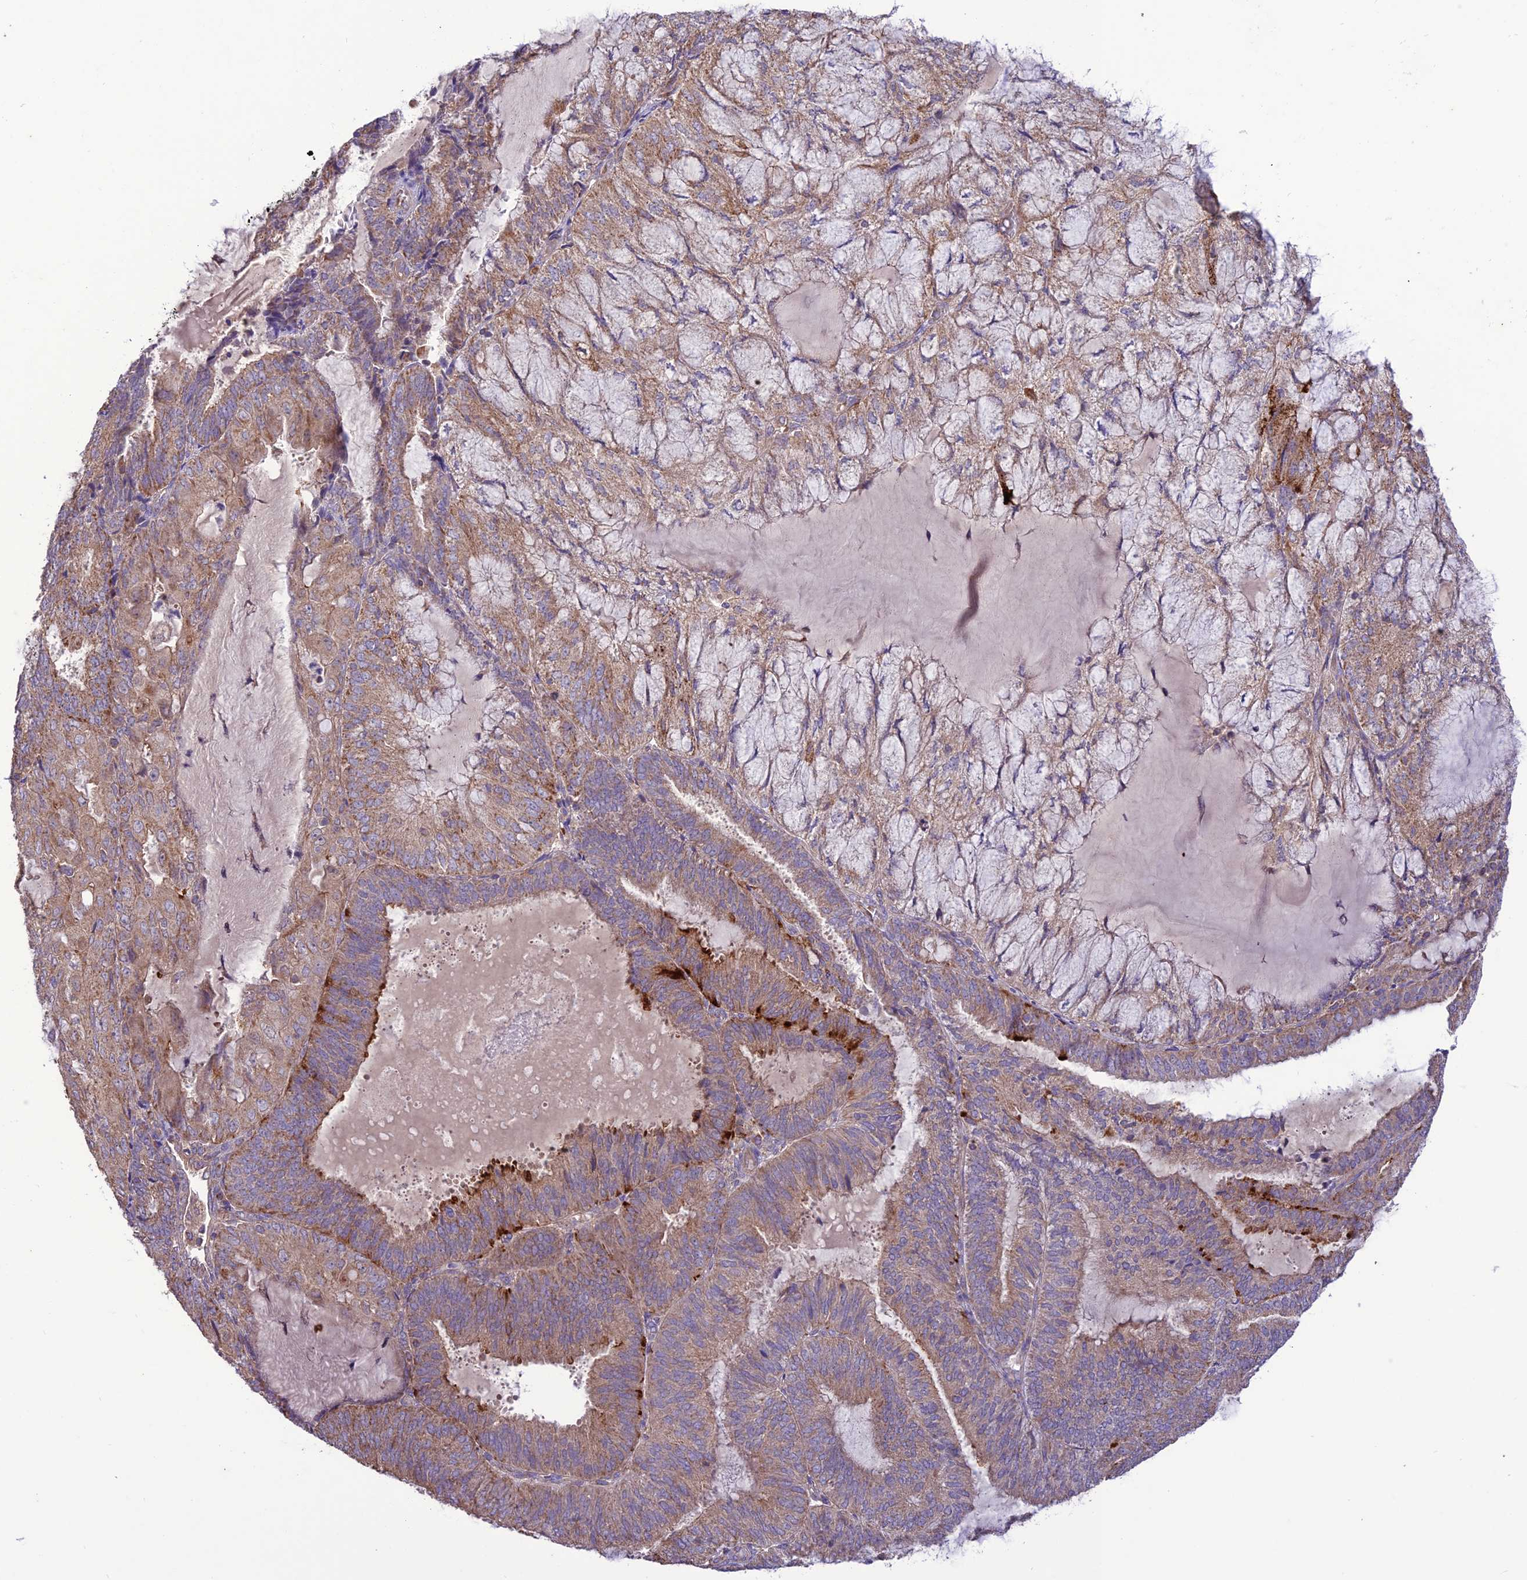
{"staining": {"intensity": "moderate", "quantity": "25%-75%", "location": "cytoplasmic/membranous"}, "tissue": "endometrial cancer", "cell_type": "Tumor cells", "image_type": "cancer", "snomed": [{"axis": "morphology", "description": "Adenocarcinoma, NOS"}, {"axis": "topography", "description": "Endometrium"}], "caption": "Immunohistochemical staining of endometrial cancer displays medium levels of moderate cytoplasmic/membranous protein staining in about 25%-75% of tumor cells.", "gene": "NDUFAF1", "patient": {"sex": "female", "age": 81}}